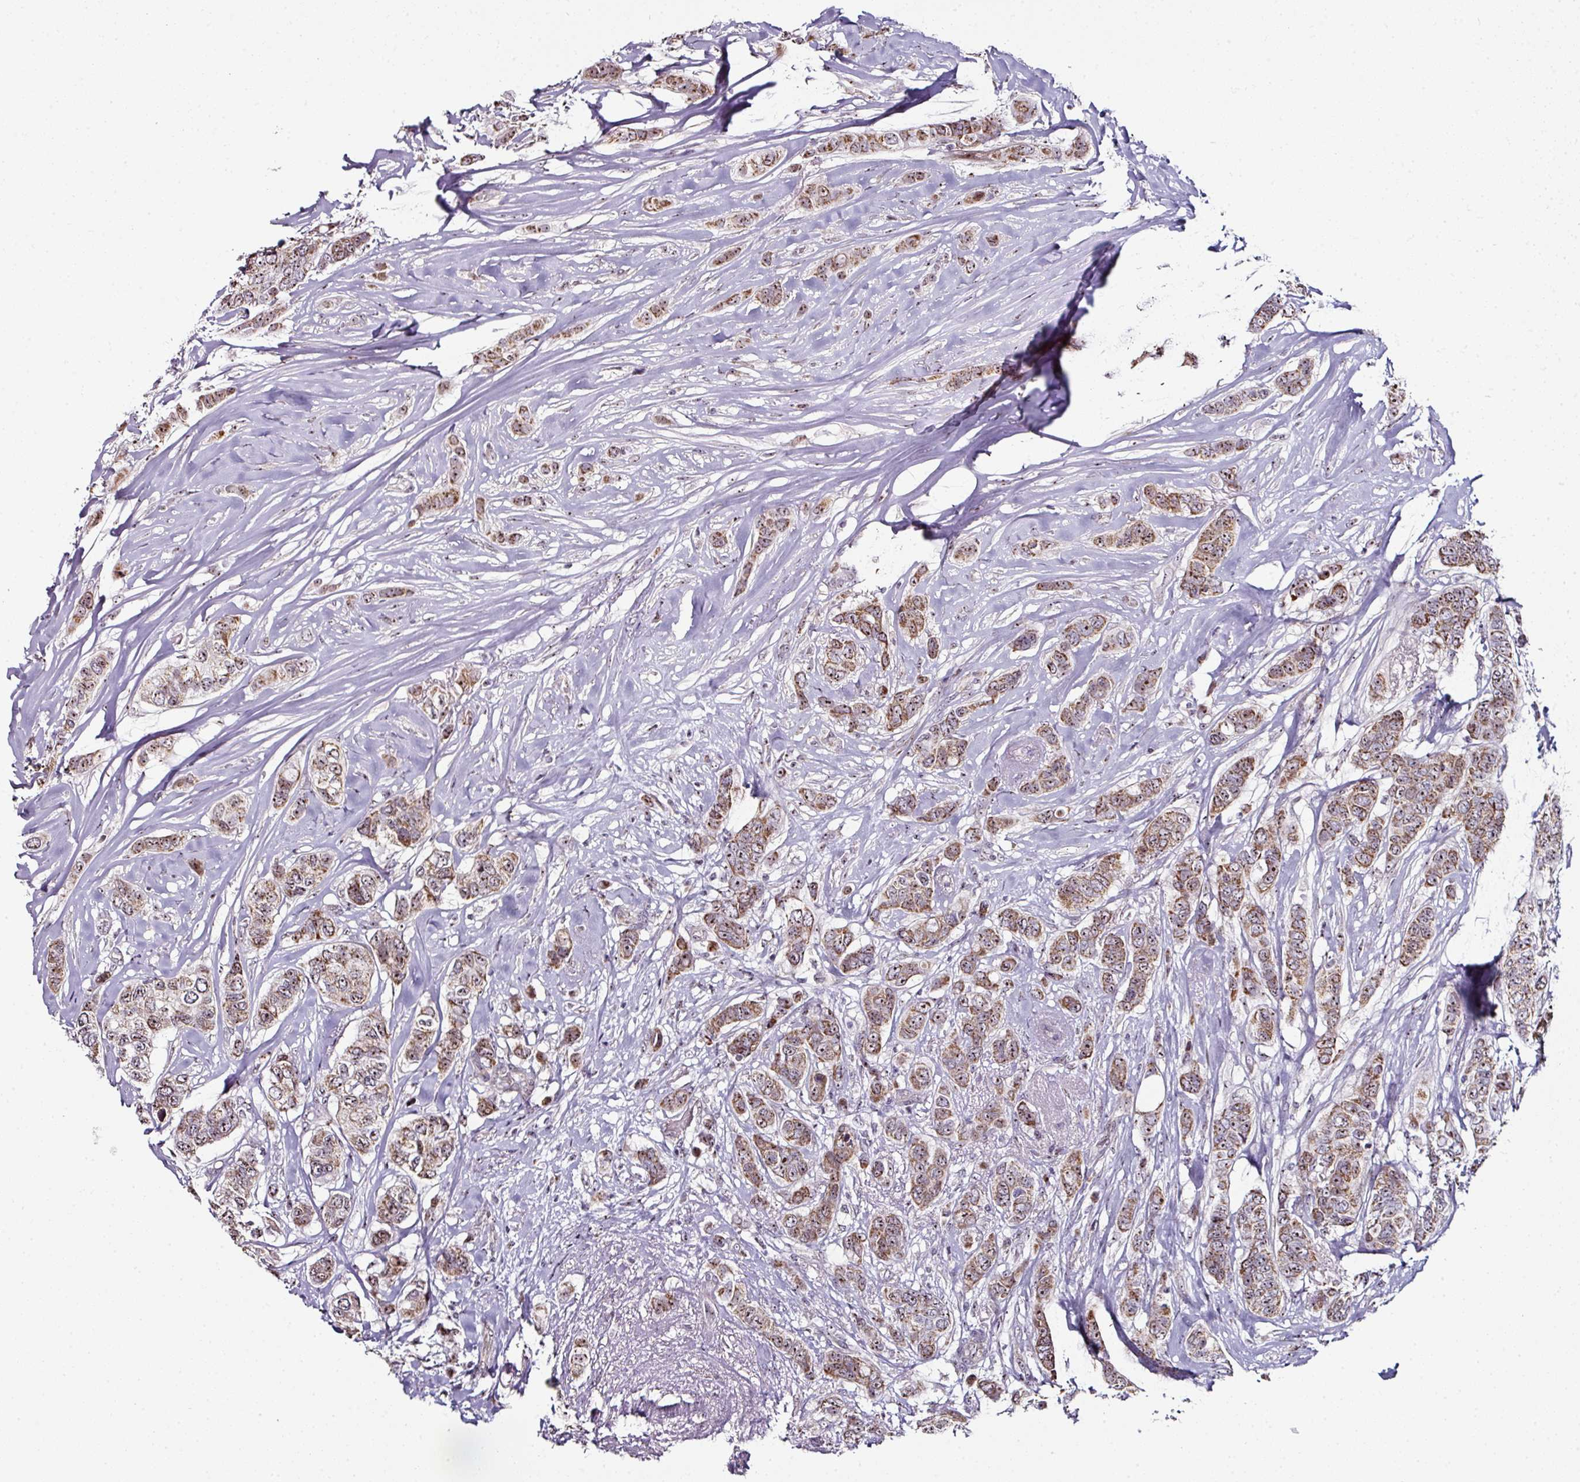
{"staining": {"intensity": "moderate", "quantity": ">75%", "location": "cytoplasmic/membranous,nuclear"}, "tissue": "breast cancer", "cell_type": "Tumor cells", "image_type": "cancer", "snomed": [{"axis": "morphology", "description": "Lobular carcinoma"}, {"axis": "topography", "description": "Breast"}], "caption": "Immunohistochemical staining of breast cancer (lobular carcinoma) shows moderate cytoplasmic/membranous and nuclear protein positivity in approximately >75% of tumor cells. (brown staining indicates protein expression, while blue staining denotes nuclei).", "gene": "NACC2", "patient": {"sex": "female", "age": 51}}